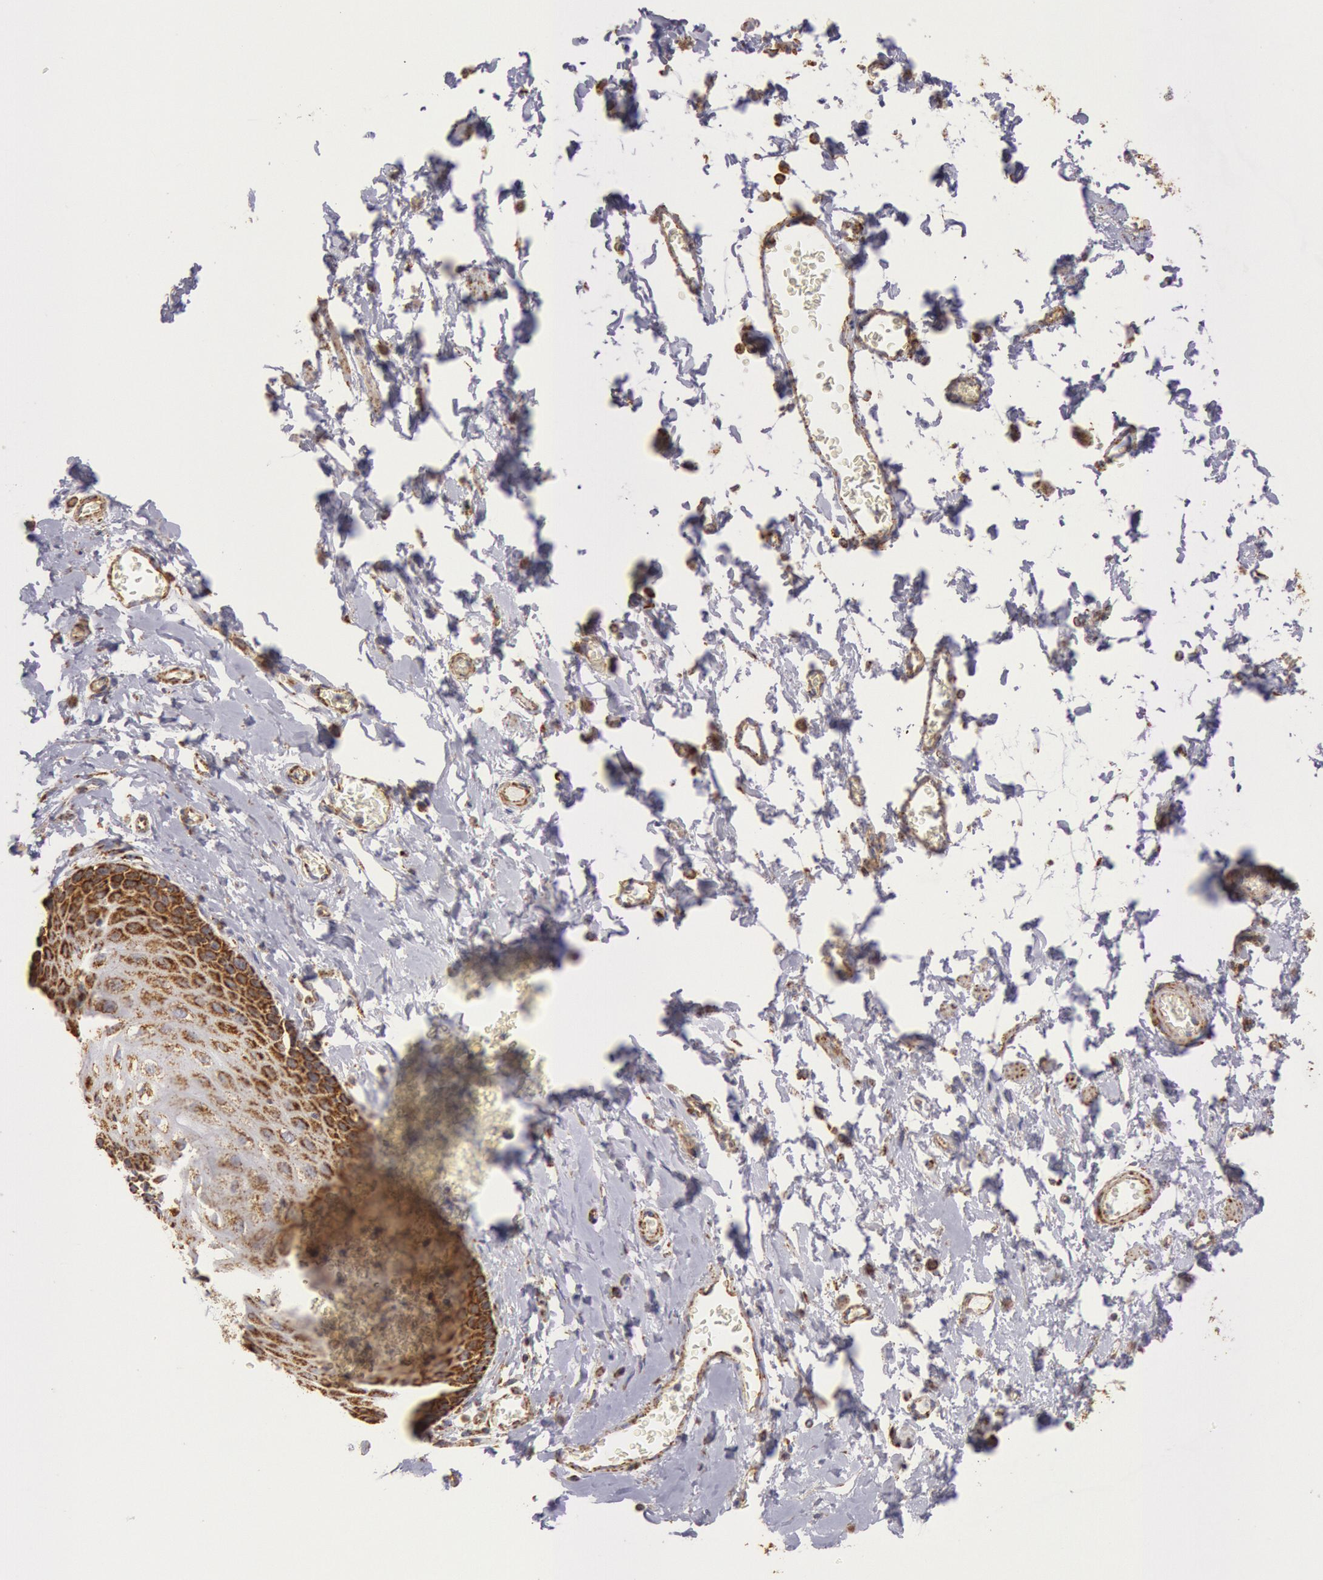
{"staining": {"intensity": "moderate", "quantity": "25%-75%", "location": "cytoplasmic/membranous"}, "tissue": "esophagus", "cell_type": "Squamous epithelial cells", "image_type": "normal", "snomed": [{"axis": "morphology", "description": "Normal tissue, NOS"}, {"axis": "topography", "description": "Esophagus"}], "caption": "Moderate cytoplasmic/membranous positivity for a protein is present in approximately 25%-75% of squamous epithelial cells of normal esophagus using immunohistochemistry (IHC).", "gene": "CYC1", "patient": {"sex": "male", "age": 70}}